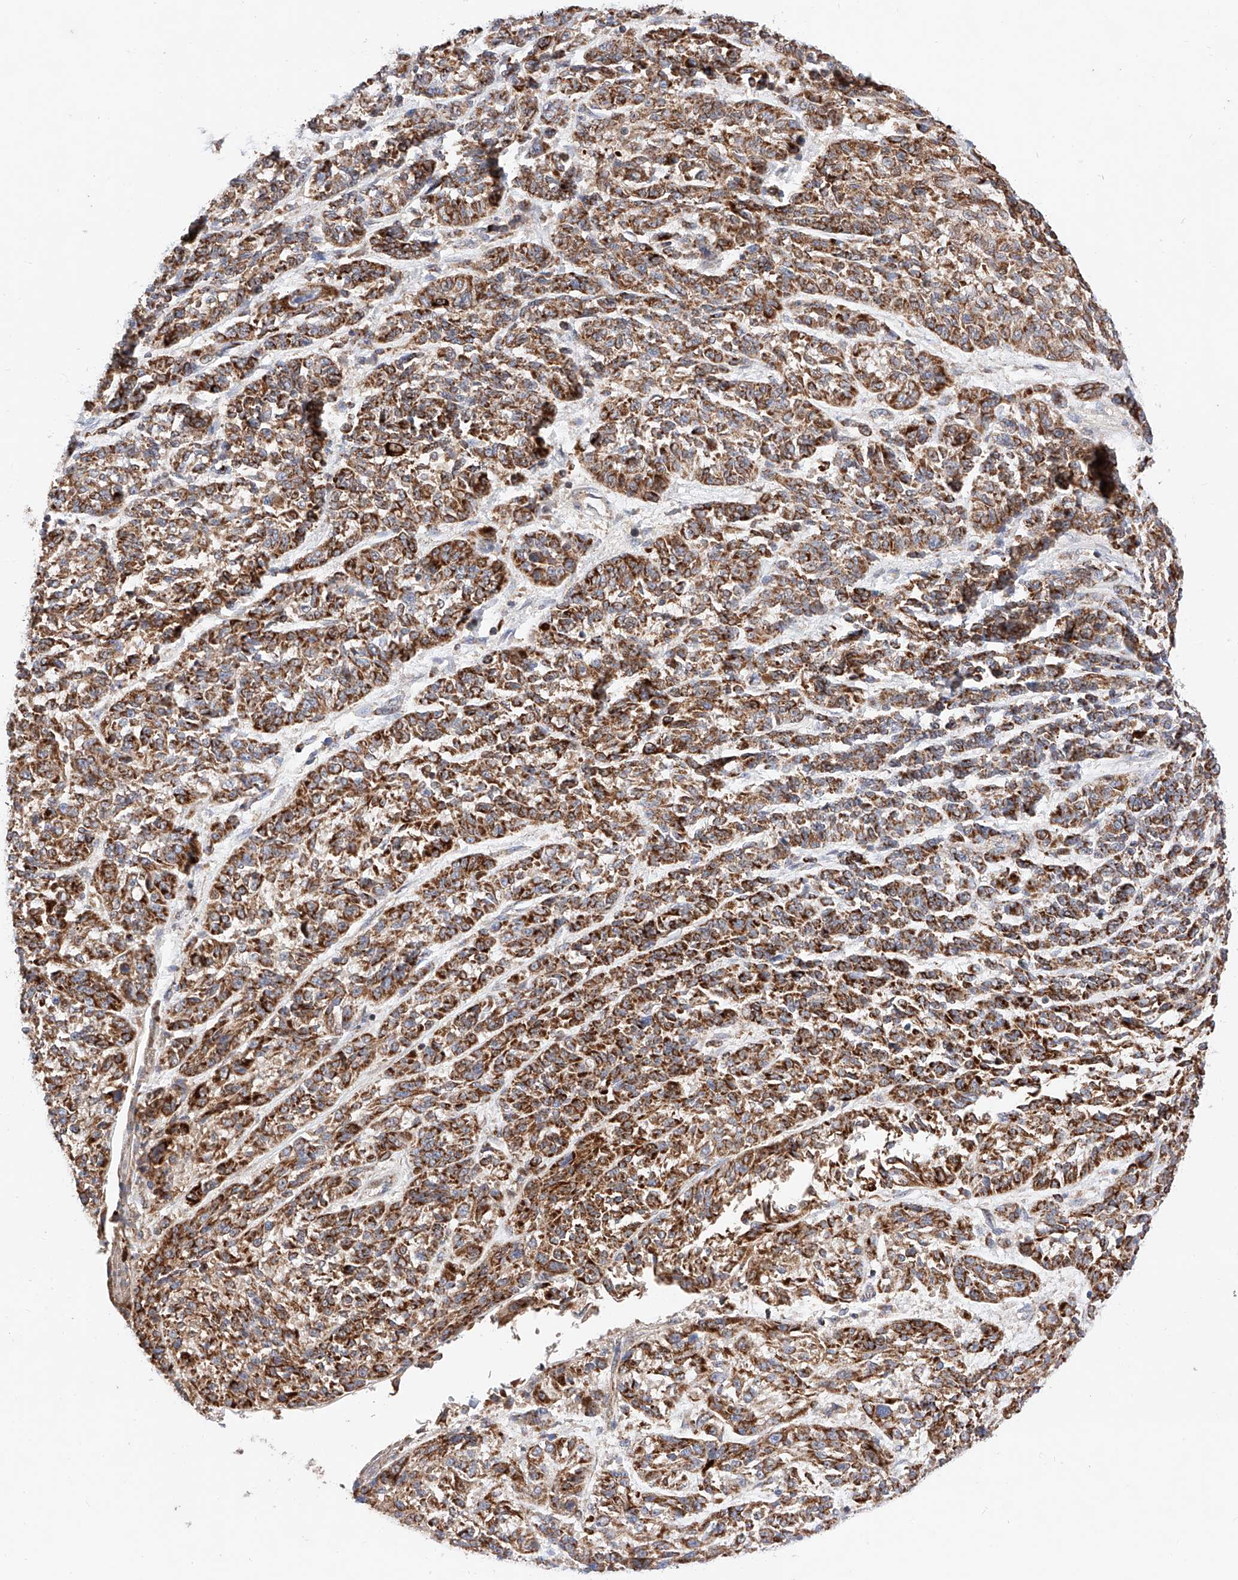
{"staining": {"intensity": "strong", "quantity": ">75%", "location": "cytoplasmic/membranous"}, "tissue": "melanoma", "cell_type": "Tumor cells", "image_type": "cancer", "snomed": [{"axis": "morphology", "description": "Malignant melanoma, NOS"}, {"axis": "topography", "description": "Skin"}], "caption": "Strong cytoplasmic/membranous staining for a protein is present in about >75% of tumor cells of melanoma using IHC.", "gene": "NR1D1", "patient": {"sex": "male", "age": 53}}